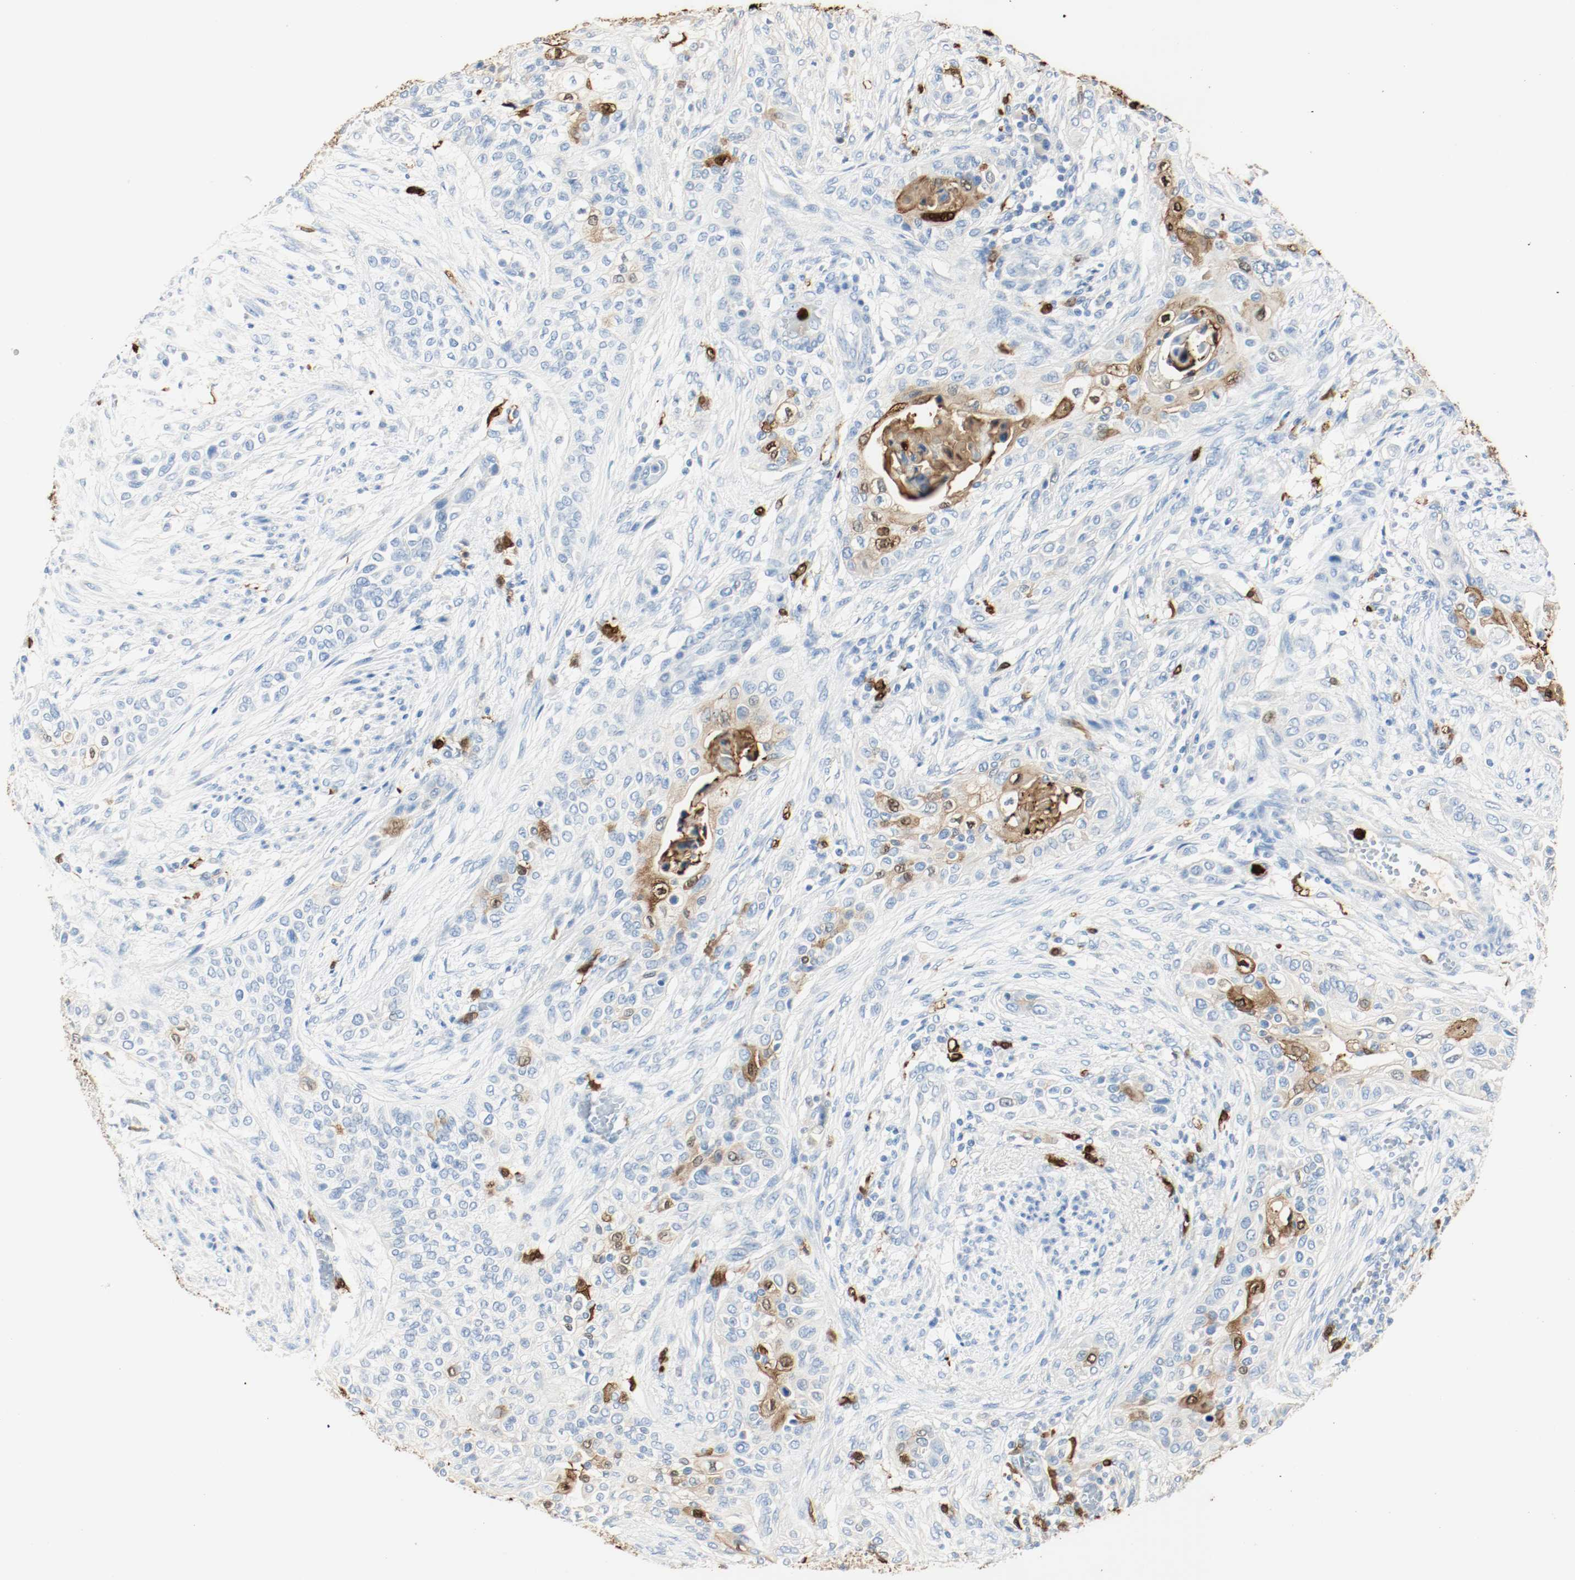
{"staining": {"intensity": "weak", "quantity": "<25%", "location": "cytoplasmic/membranous"}, "tissue": "urothelial cancer", "cell_type": "Tumor cells", "image_type": "cancer", "snomed": [{"axis": "morphology", "description": "Urothelial carcinoma, High grade"}, {"axis": "topography", "description": "Urinary bladder"}], "caption": "This image is of urothelial cancer stained with immunohistochemistry (IHC) to label a protein in brown with the nuclei are counter-stained blue. There is no staining in tumor cells.", "gene": "S100A9", "patient": {"sex": "male", "age": 74}}